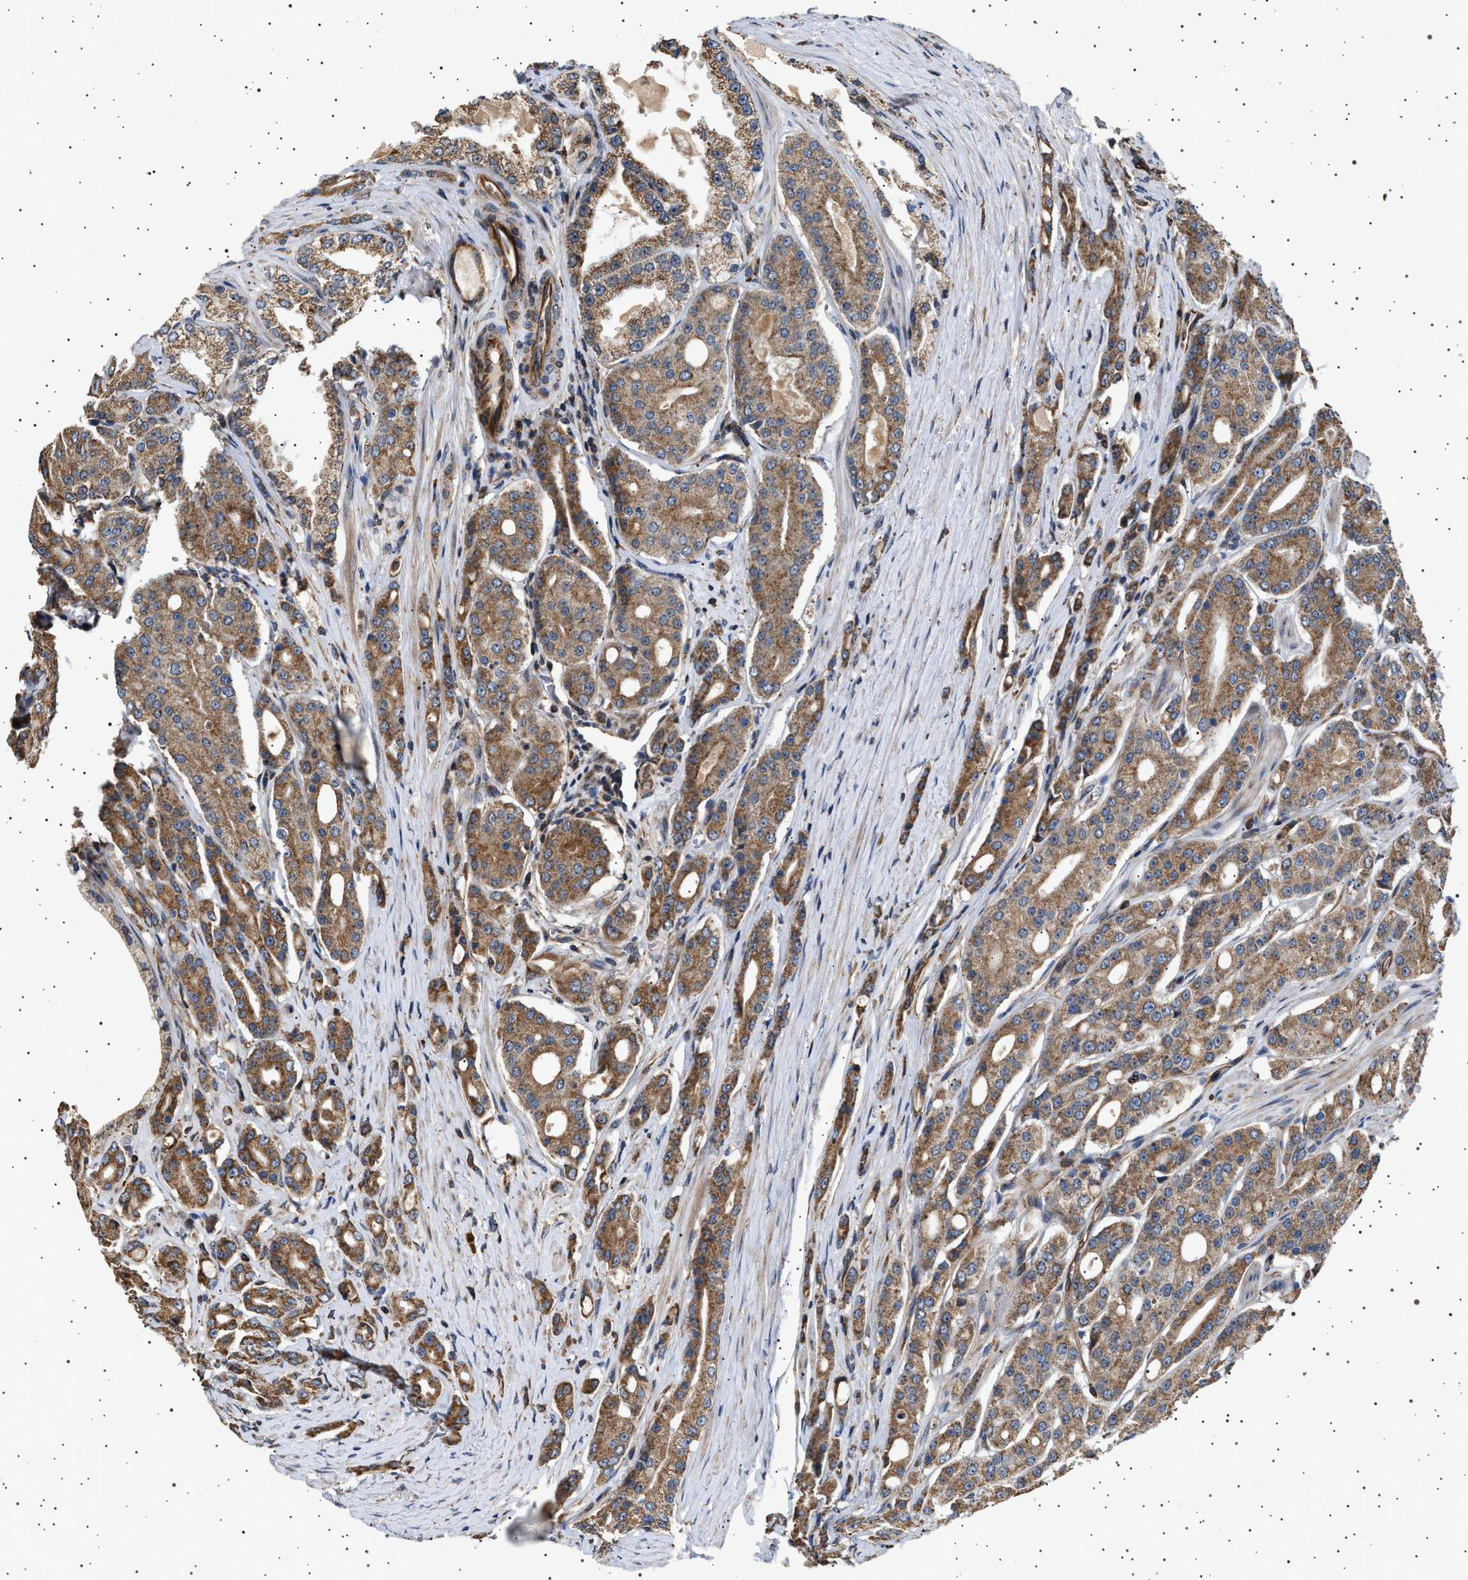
{"staining": {"intensity": "moderate", "quantity": ">75%", "location": "cytoplasmic/membranous"}, "tissue": "prostate cancer", "cell_type": "Tumor cells", "image_type": "cancer", "snomed": [{"axis": "morphology", "description": "Adenocarcinoma, High grade"}, {"axis": "topography", "description": "Prostate"}], "caption": "The histopathology image exhibits staining of prostate cancer (adenocarcinoma (high-grade)), revealing moderate cytoplasmic/membranous protein expression (brown color) within tumor cells.", "gene": "TRUB2", "patient": {"sex": "male", "age": 71}}